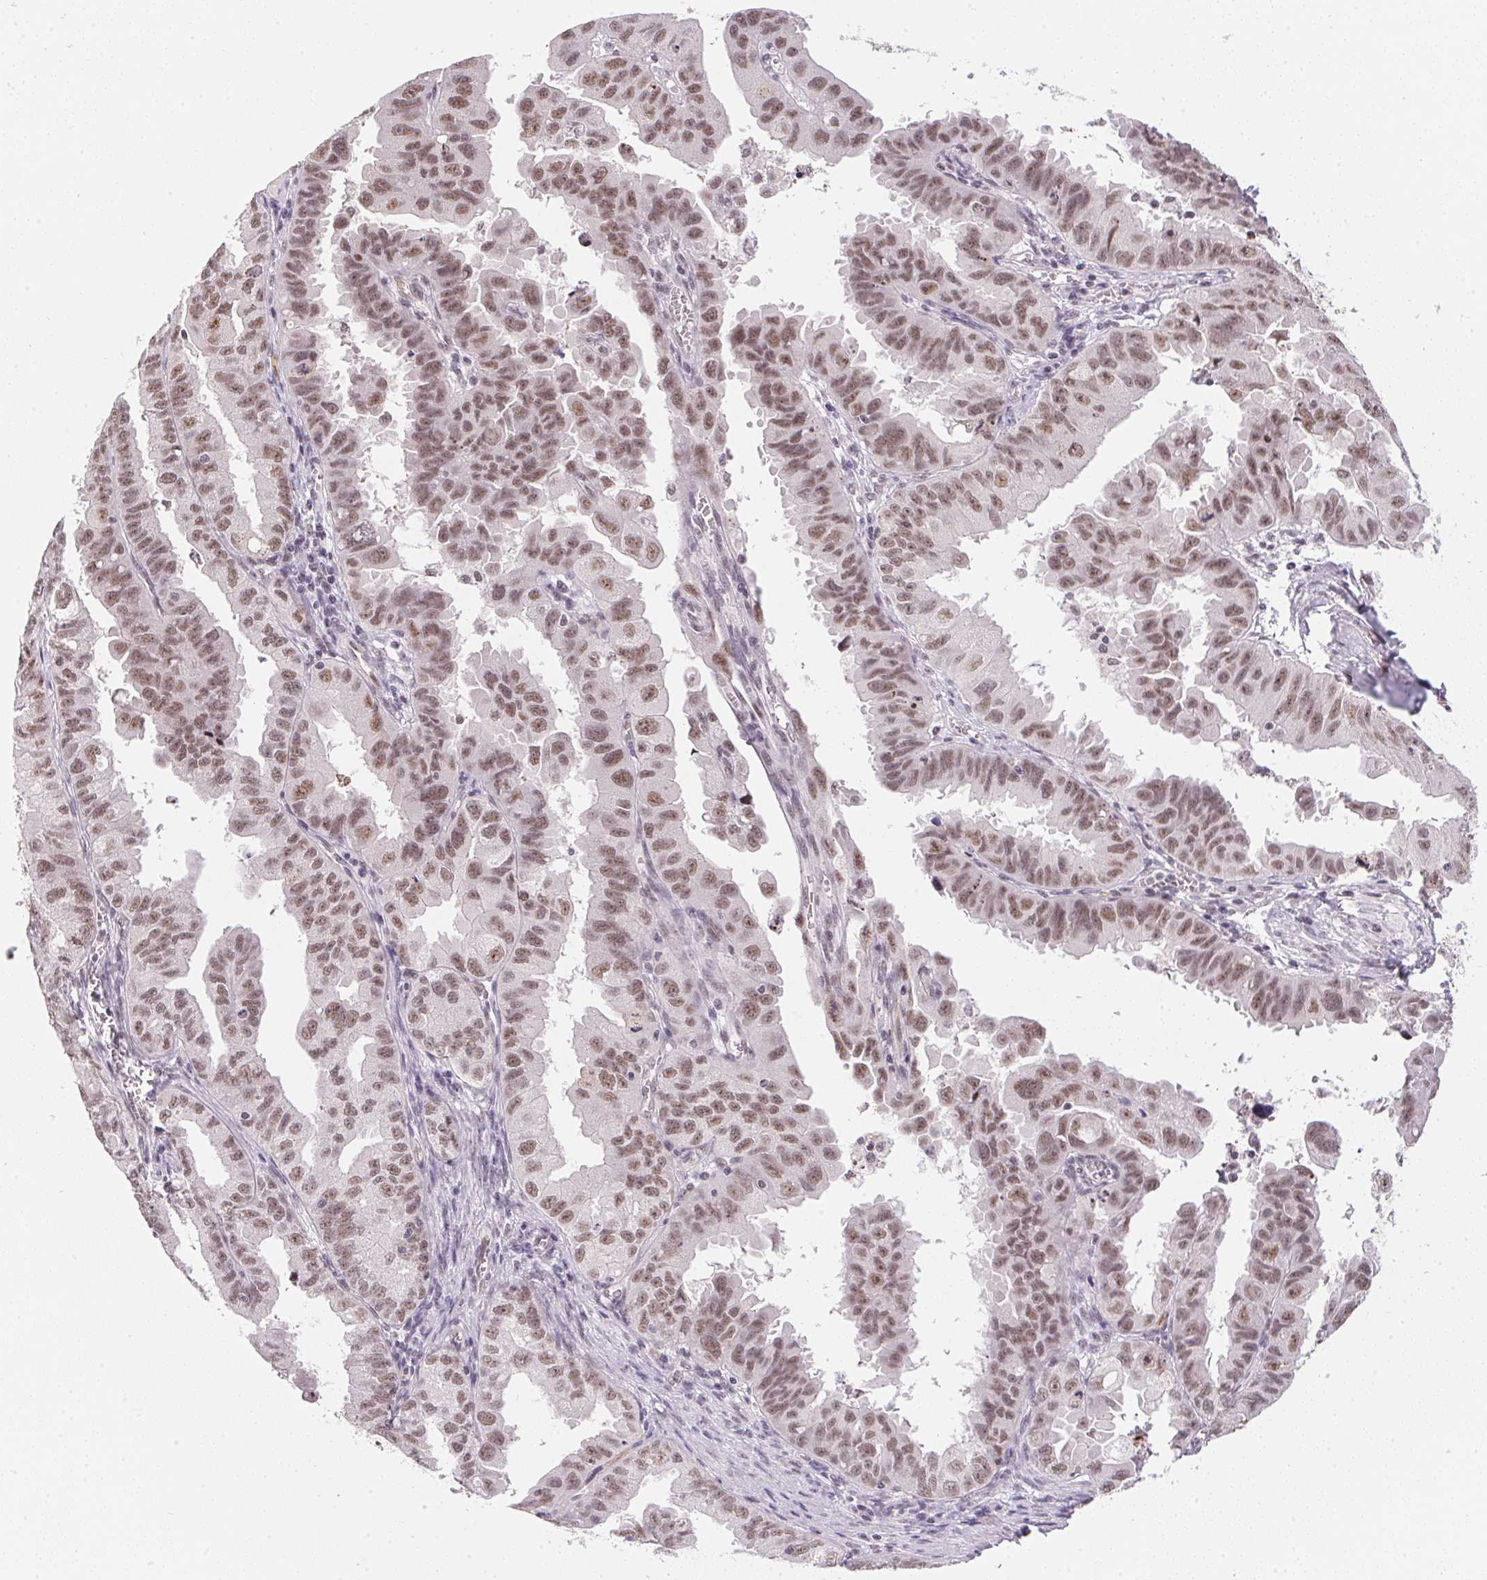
{"staining": {"intensity": "moderate", "quantity": ">75%", "location": "nuclear"}, "tissue": "ovarian cancer", "cell_type": "Tumor cells", "image_type": "cancer", "snomed": [{"axis": "morphology", "description": "Carcinoma, endometroid"}, {"axis": "topography", "description": "Ovary"}], "caption": "Human ovarian endometroid carcinoma stained with a protein marker reveals moderate staining in tumor cells.", "gene": "SRSF7", "patient": {"sex": "female", "age": 85}}